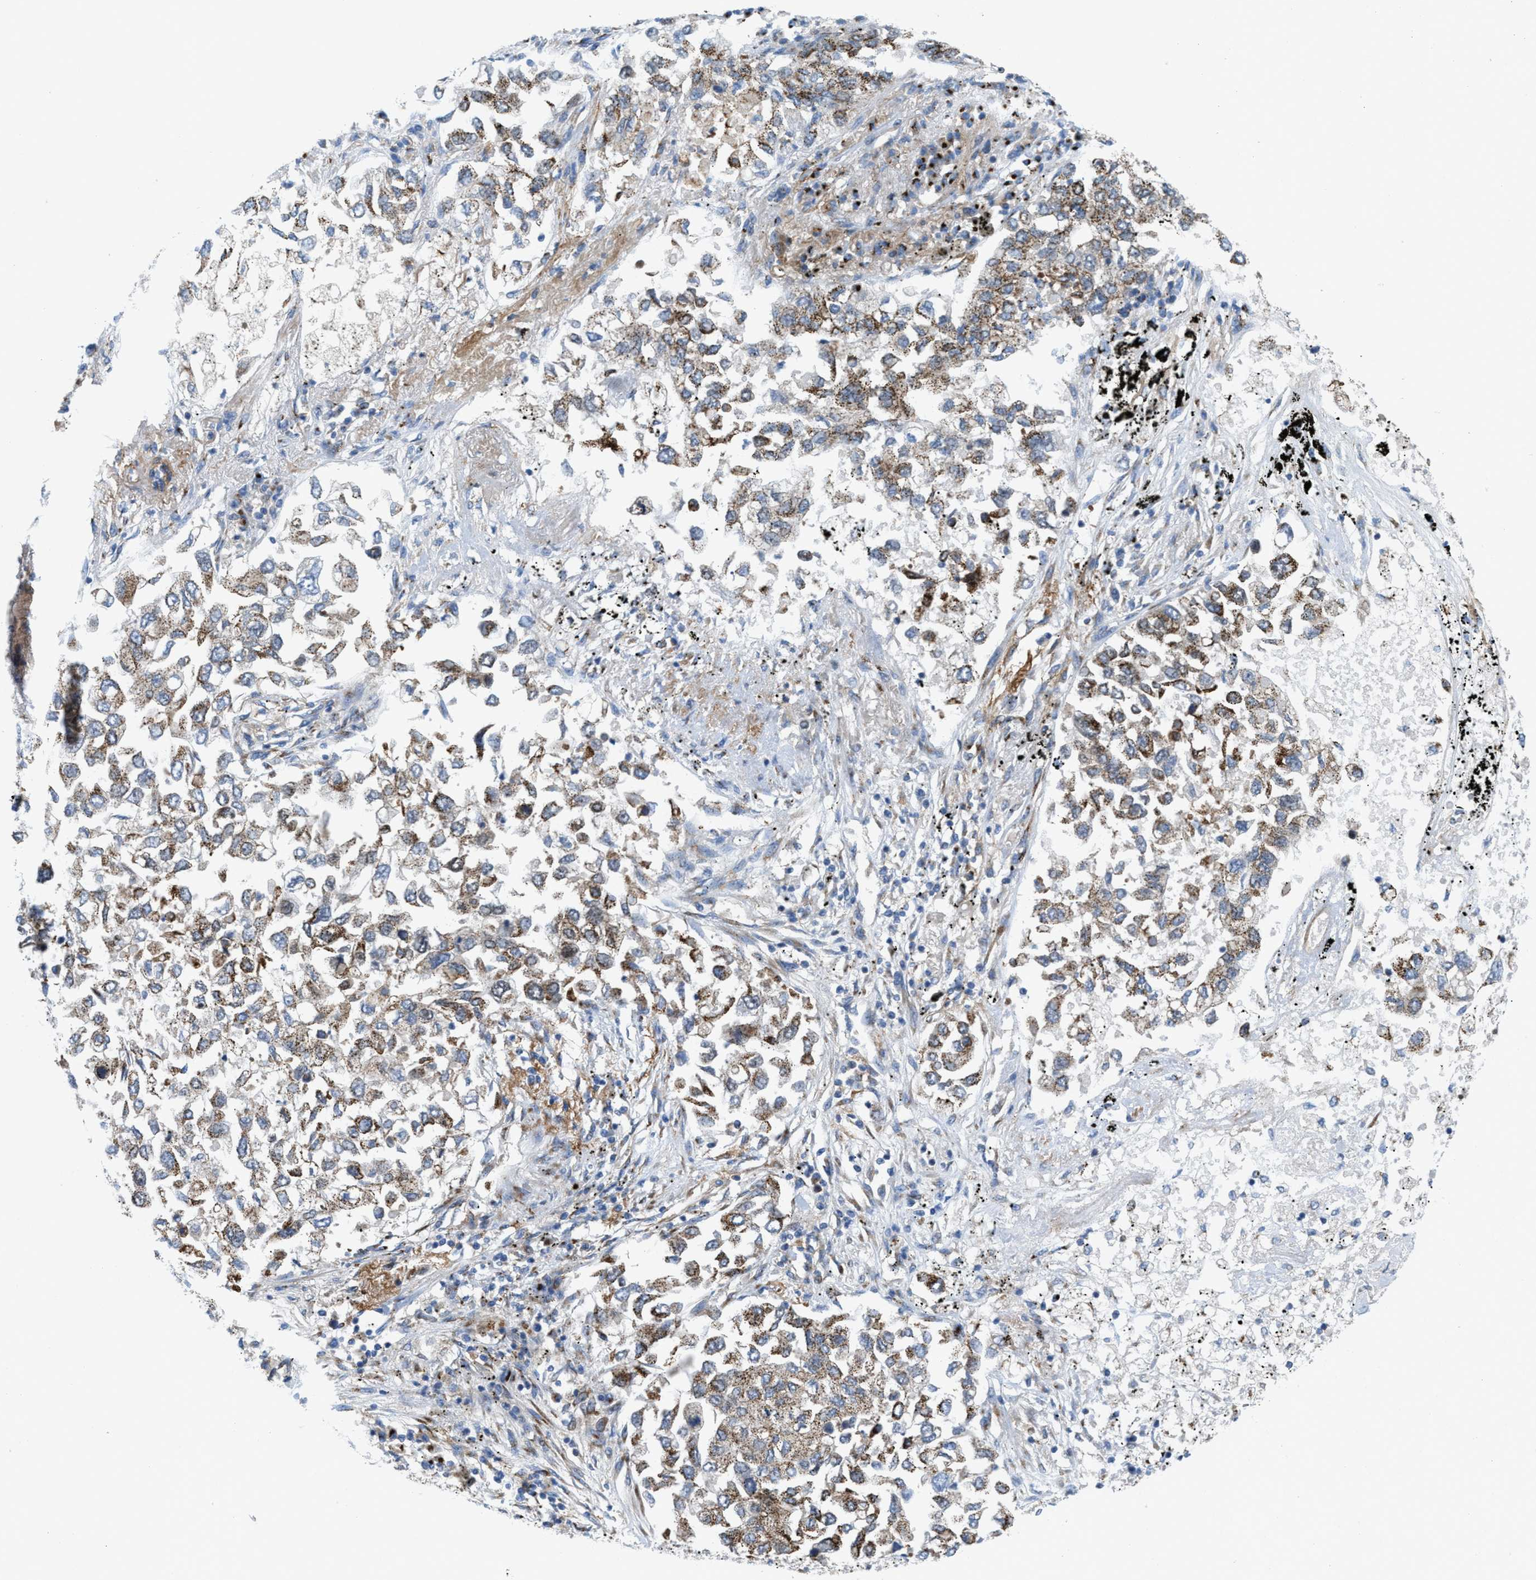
{"staining": {"intensity": "weak", "quantity": ">75%", "location": "cytoplasmic/membranous"}, "tissue": "lung cancer", "cell_type": "Tumor cells", "image_type": "cancer", "snomed": [{"axis": "morphology", "description": "Inflammation, NOS"}, {"axis": "morphology", "description": "Adenocarcinoma, NOS"}, {"axis": "topography", "description": "Lung"}], "caption": "Weak cytoplasmic/membranous positivity for a protein is seen in about >75% of tumor cells of adenocarcinoma (lung) using immunohistochemistry (IHC).", "gene": "SLC38A10", "patient": {"sex": "male", "age": 63}}